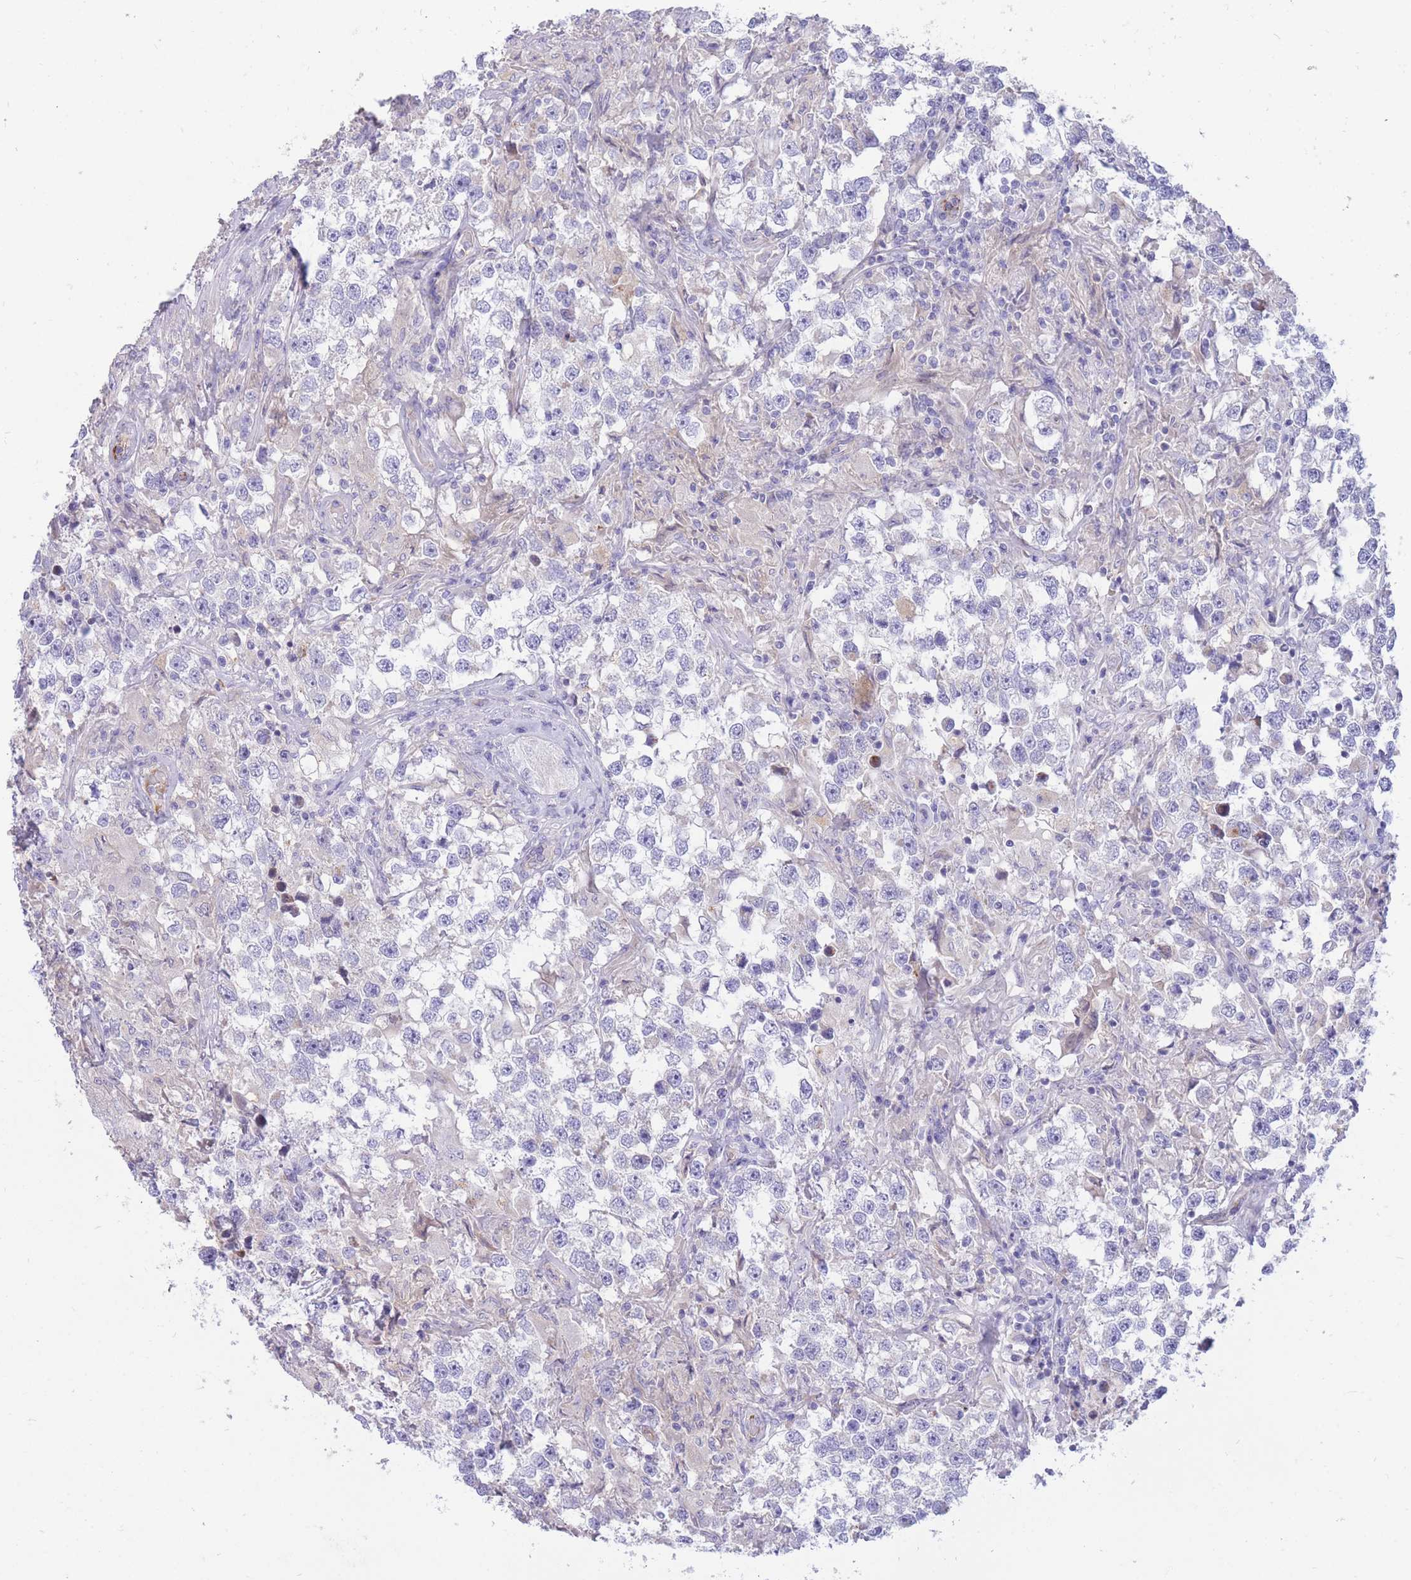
{"staining": {"intensity": "negative", "quantity": "none", "location": "none"}, "tissue": "testis cancer", "cell_type": "Tumor cells", "image_type": "cancer", "snomed": [{"axis": "morphology", "description": "Seminoma, NOS"}, {"axis": "topography", "description": "Testis"}], "caption": "Immunohistochemical staining of testis cancer (seminoma) shows no significant expression in tumor cells. (DAB (3,3'-diaminobenzidine) immunohistochemistry (IHC) visualized using brightfield microscopy, high magnification).", "gene": "SULT1A1", "patient": {"sex": "male", "age": 46}}